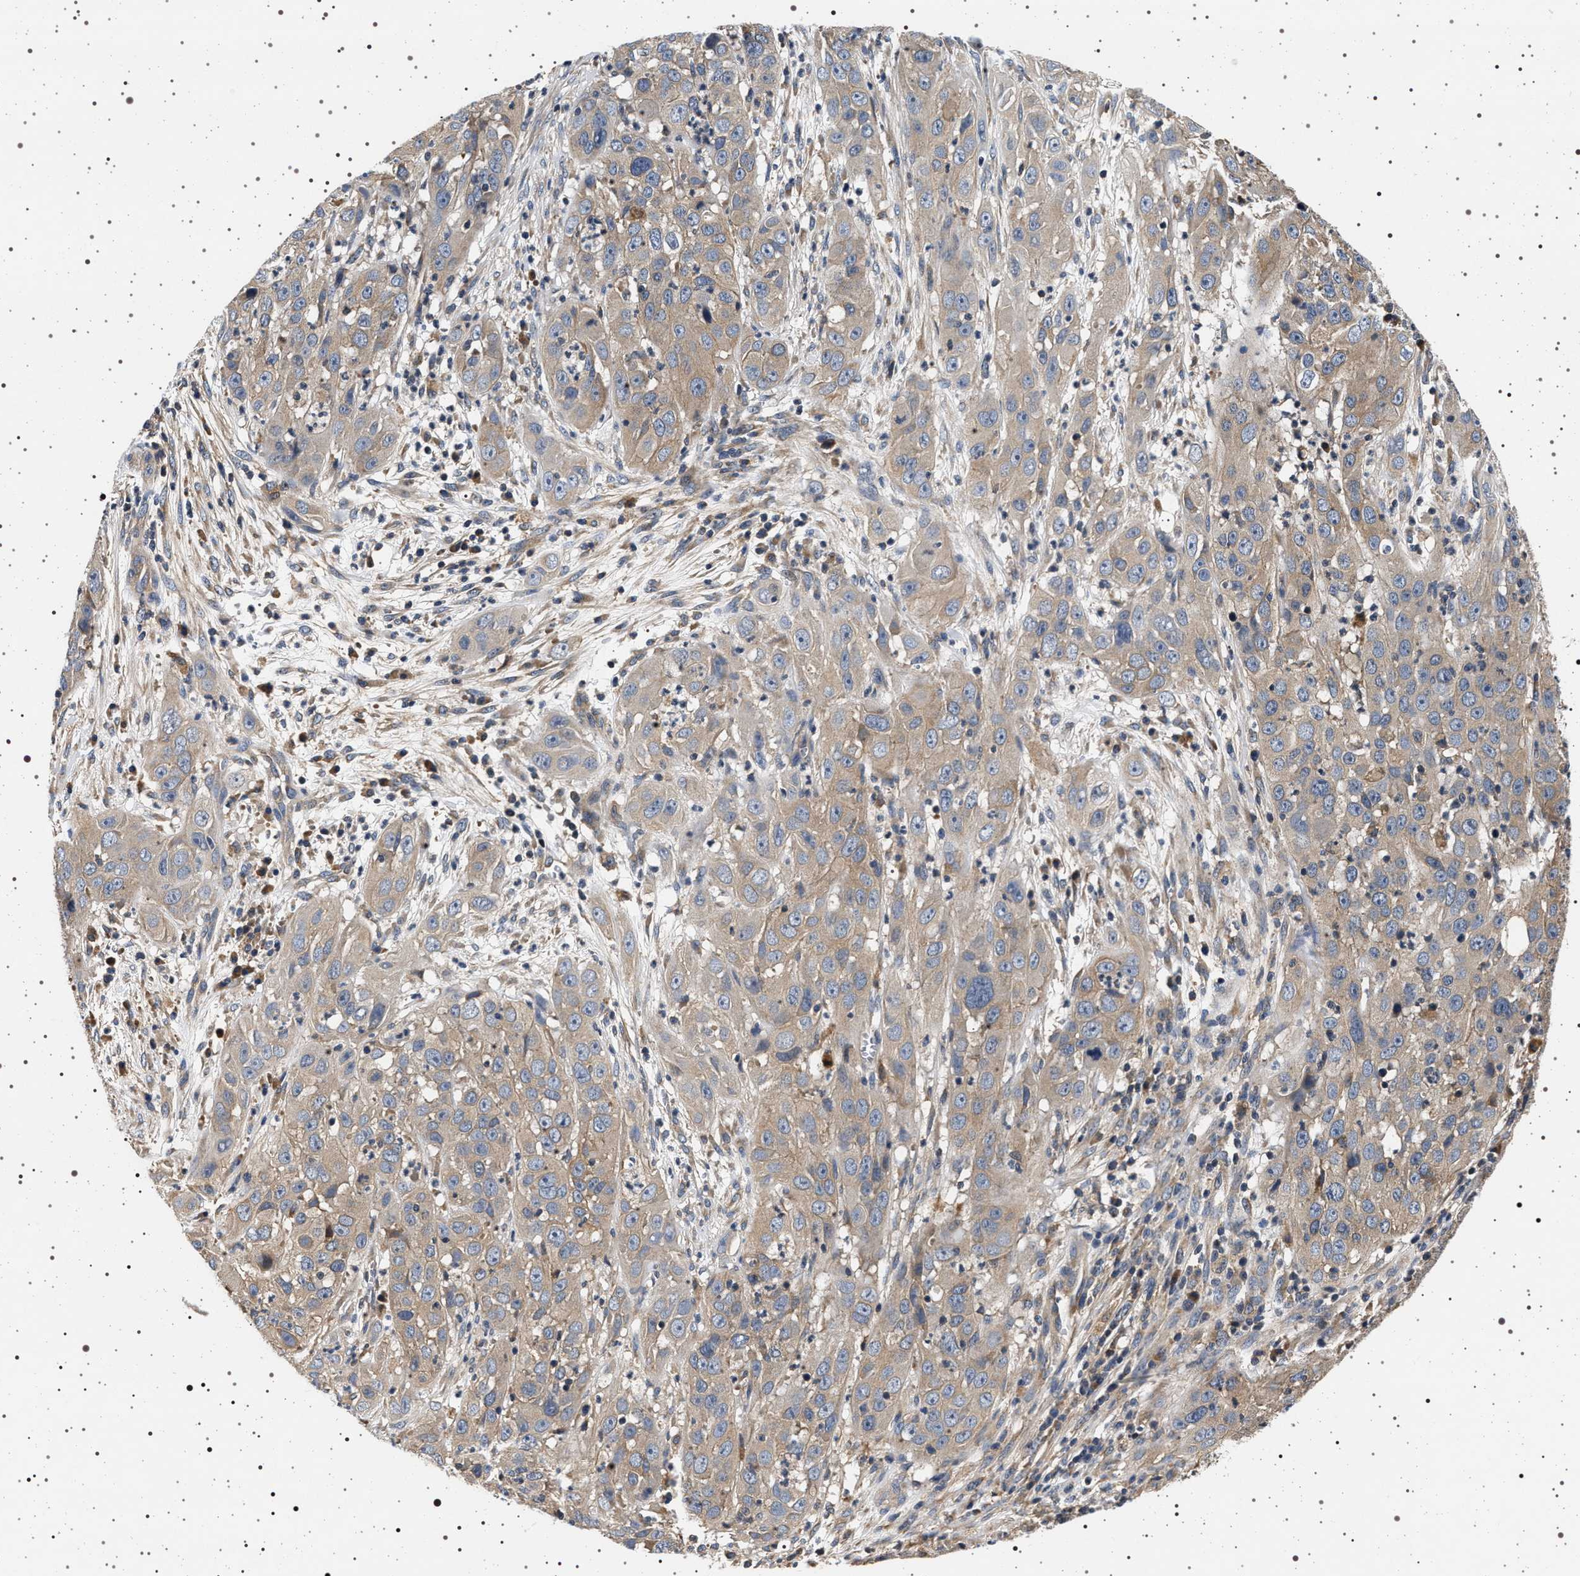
{"staining": {"intensity": "weak", "quantity": ">75%", "location": "cytoplasmic/membranous"}, "tissue": "cervical cancer", "cell_type": "Tumor cells", "image_type": "cancer", "snomed": [{"axis": "morphology", "description": "Squamous cell carcinoma, NOS"}, {"axis": "topography", "description": "Cervix"}], "caption": "This is a histology image of immunohistochemistry staining of cervical cancer (squamous cell carcinoma), which shows weak positivity in the cytoplasmic/membranous of tumor cells.", "gene": "DCBLD2", "patient": {"sex": "female", "age": 32}}